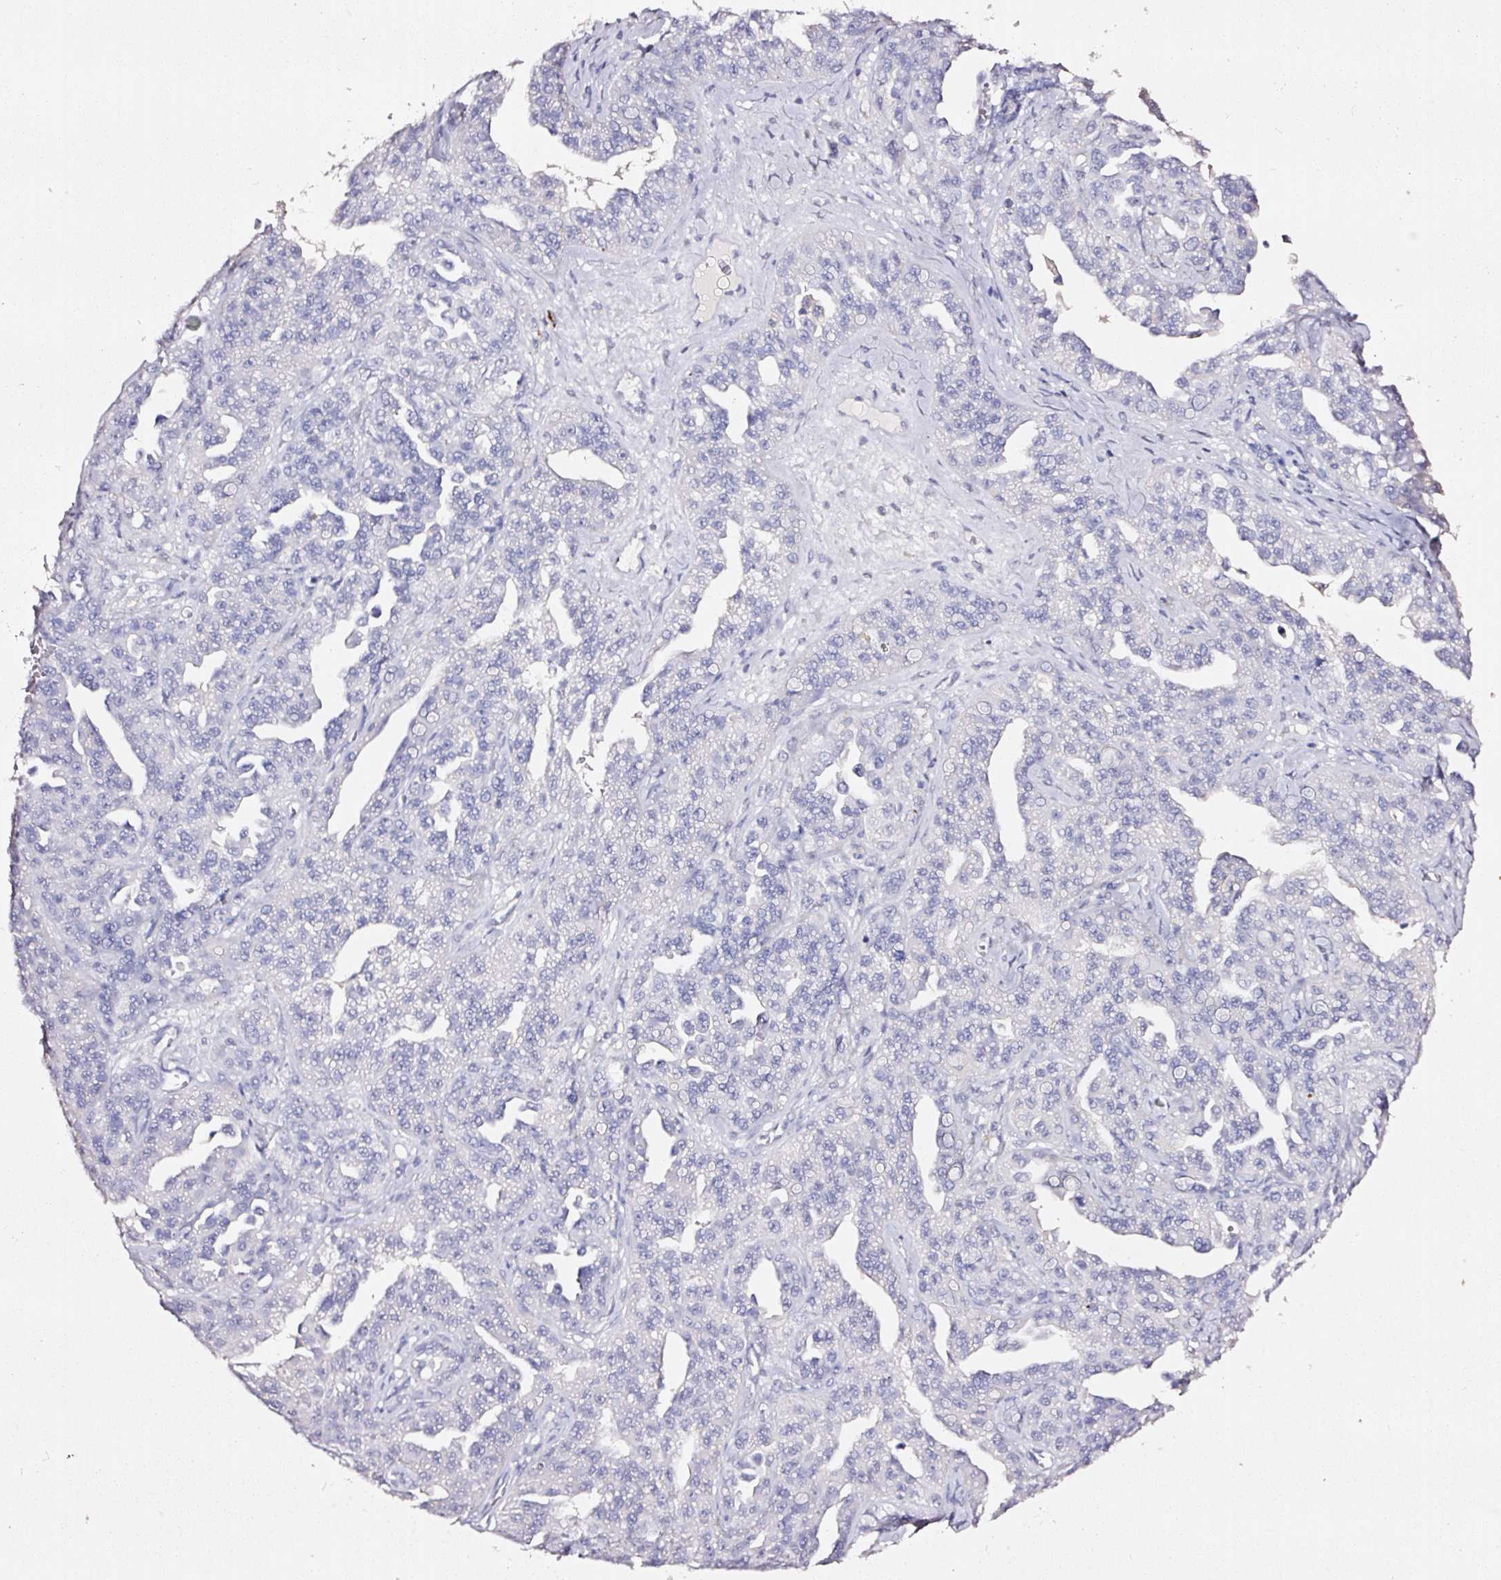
{"staining": {"intensity": "negative", "quantity": "none", "location": "none"}, "tissue": "ovarian cancer", "cell_type": "Tumor cells", "image_type": "cancer", "snomed": [{"axis": "morphology", "description": "Cystadenocarcinoma, serous, NOS"}, {"axis": "topography", "description": "Ovary"}], "caption": "A micrograph of human ovarian cancer is negative for staining in tumor cells. (Brightfield microscopy of DAB immunohistochemistry (IHC) at high magnification).", "gene": "CYB561A3", "patient": {"sex": "female", "age": 75}}